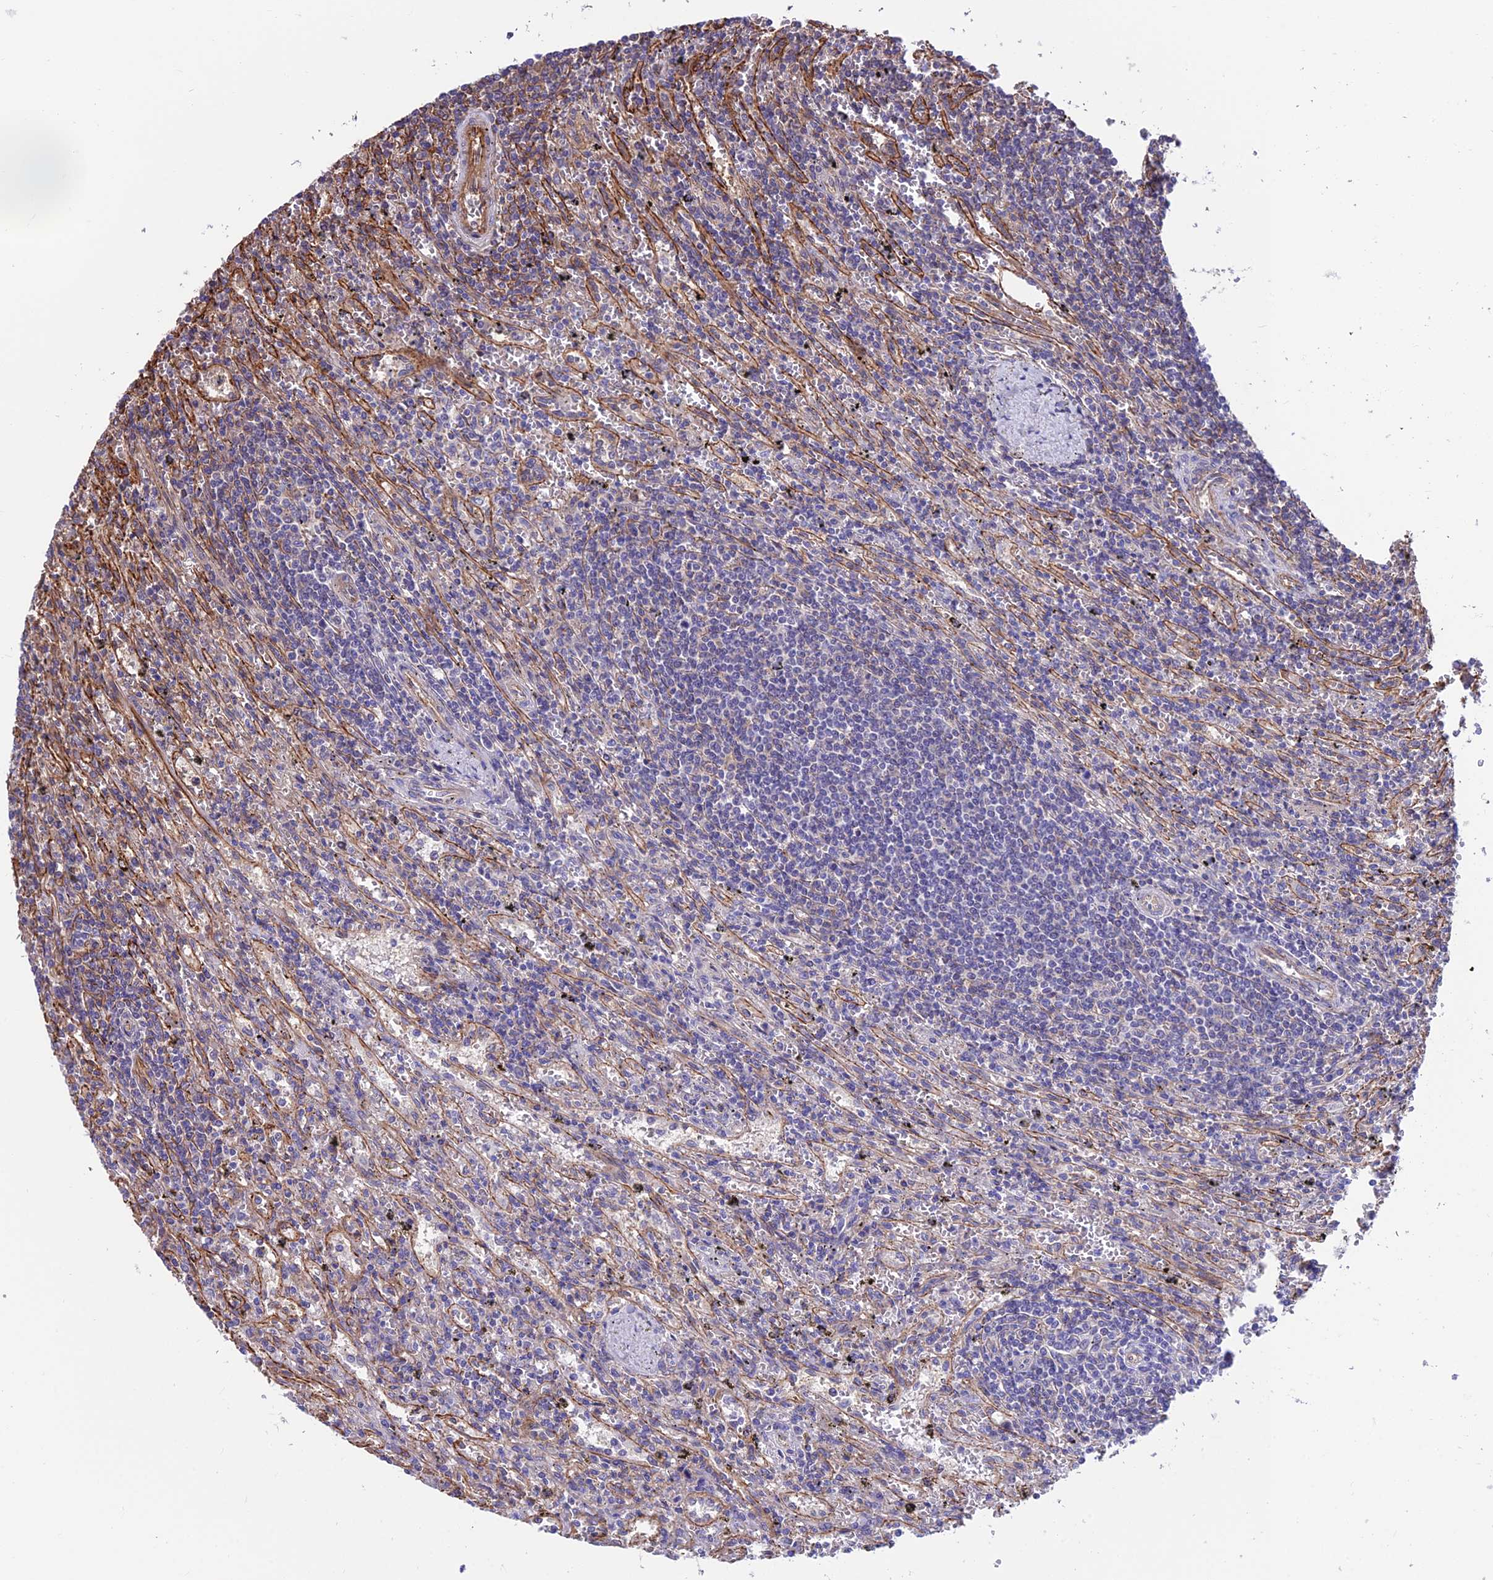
{"staining": {"intensity": "negative", "quantity": "none", "location": "none"}, "tissue": "lymphoma", "cell_type": "Tumor cells", "image_type": "cancer", "snomed": [{"axis": "morphology", "description": "Malignant lymphoma, non-Hodgkin's type, Low grade"}, {"axis": "topography", "description": "Spleen"}], "caption": "The IHC histopathology image has no significant expression in tumor cells of malignant lymphoma, non-Hodgkin's type (low-grade) tissue.", "gene": "RTN4RL1", "patient": {"sex": "male", "age": 76}}